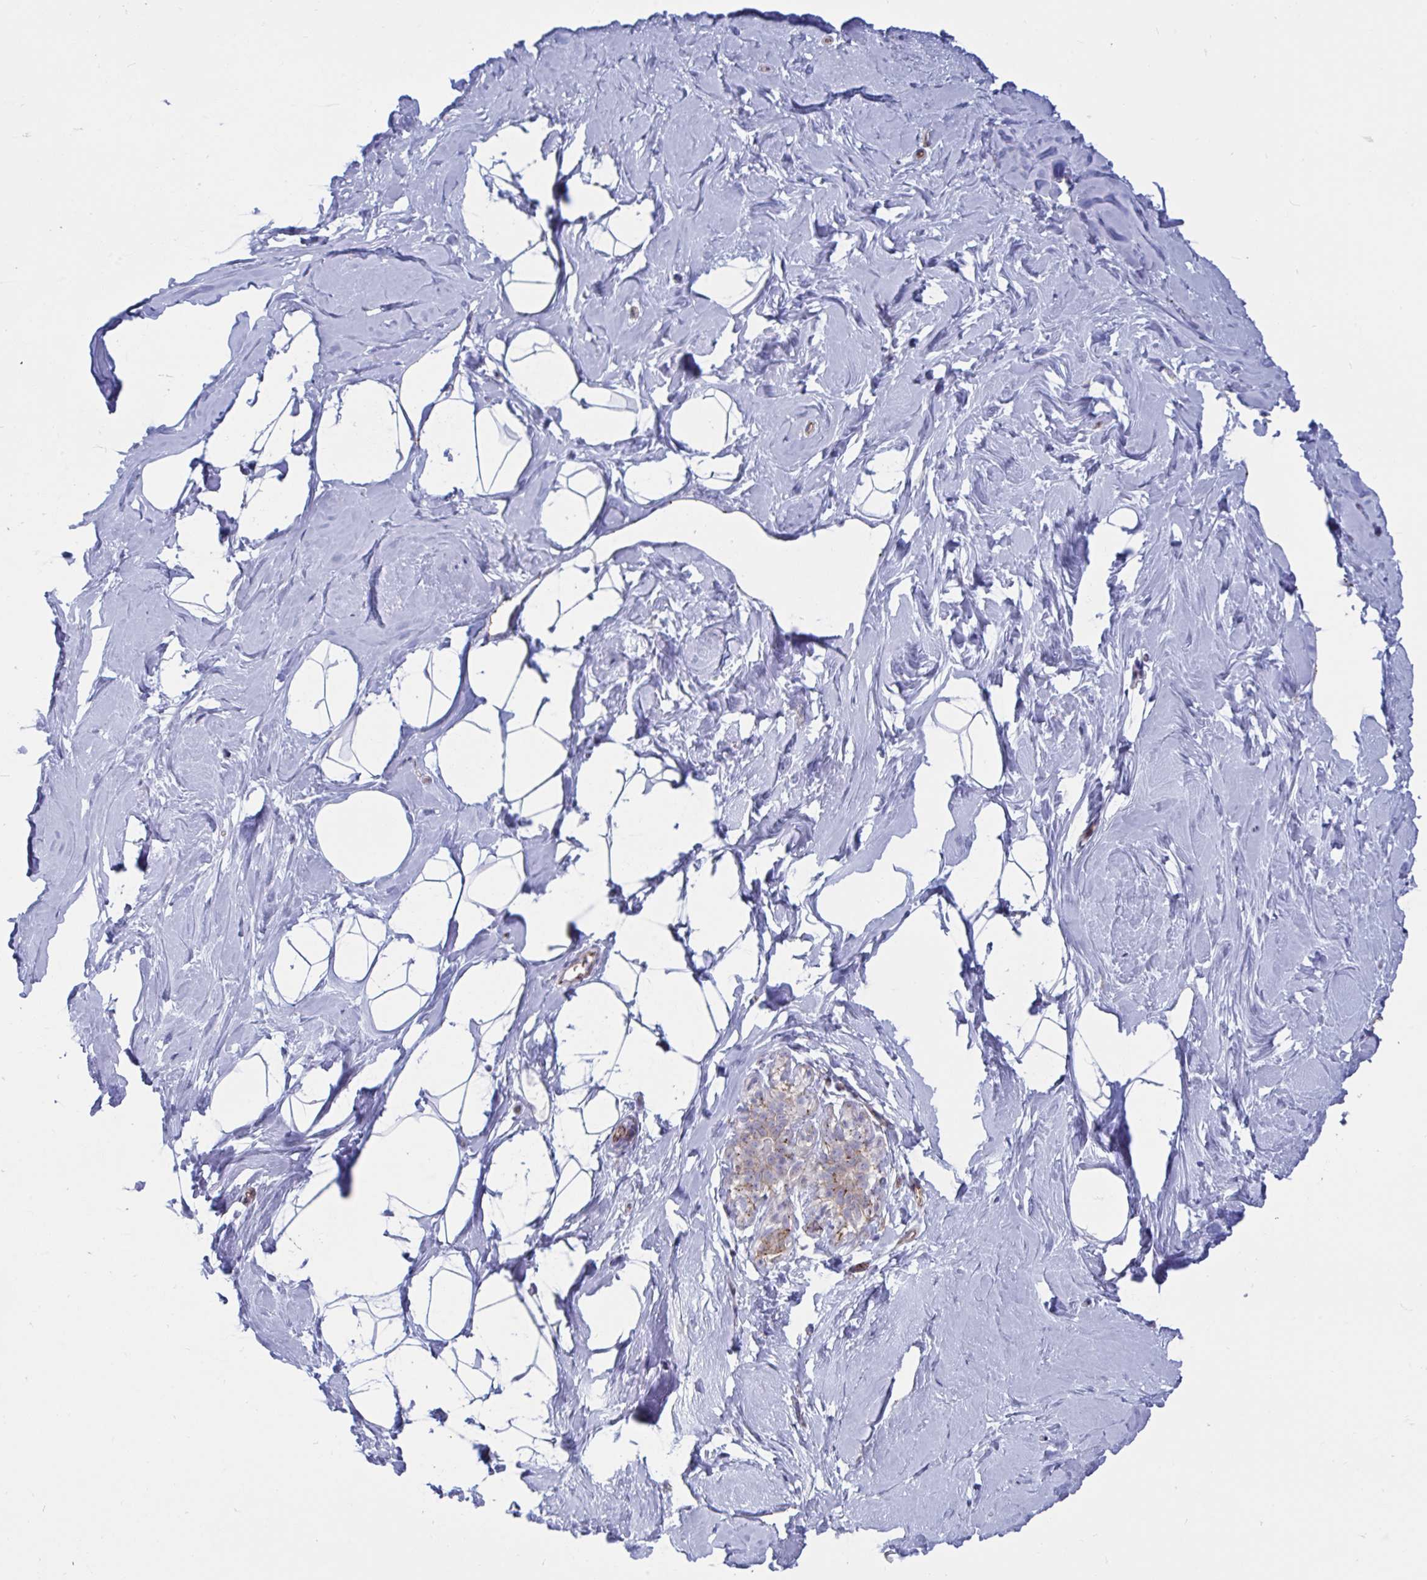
{"staining": {"intensity": "negative", "quantity": "none", "location": "none"}, "tissue": "breast", "cell_type": "Adipocytes", "image_type": "normal", "snomed": [{"axis": "morphology", "description": "Normal tissue, NOS"}, {"axis": "topography", "description": "Breast"}], "caption": "Adipocytes show no significant positivity in unremarkable breast.", "gene": "SLC9A6", "patient": {"sex": "female", "age": 32}}